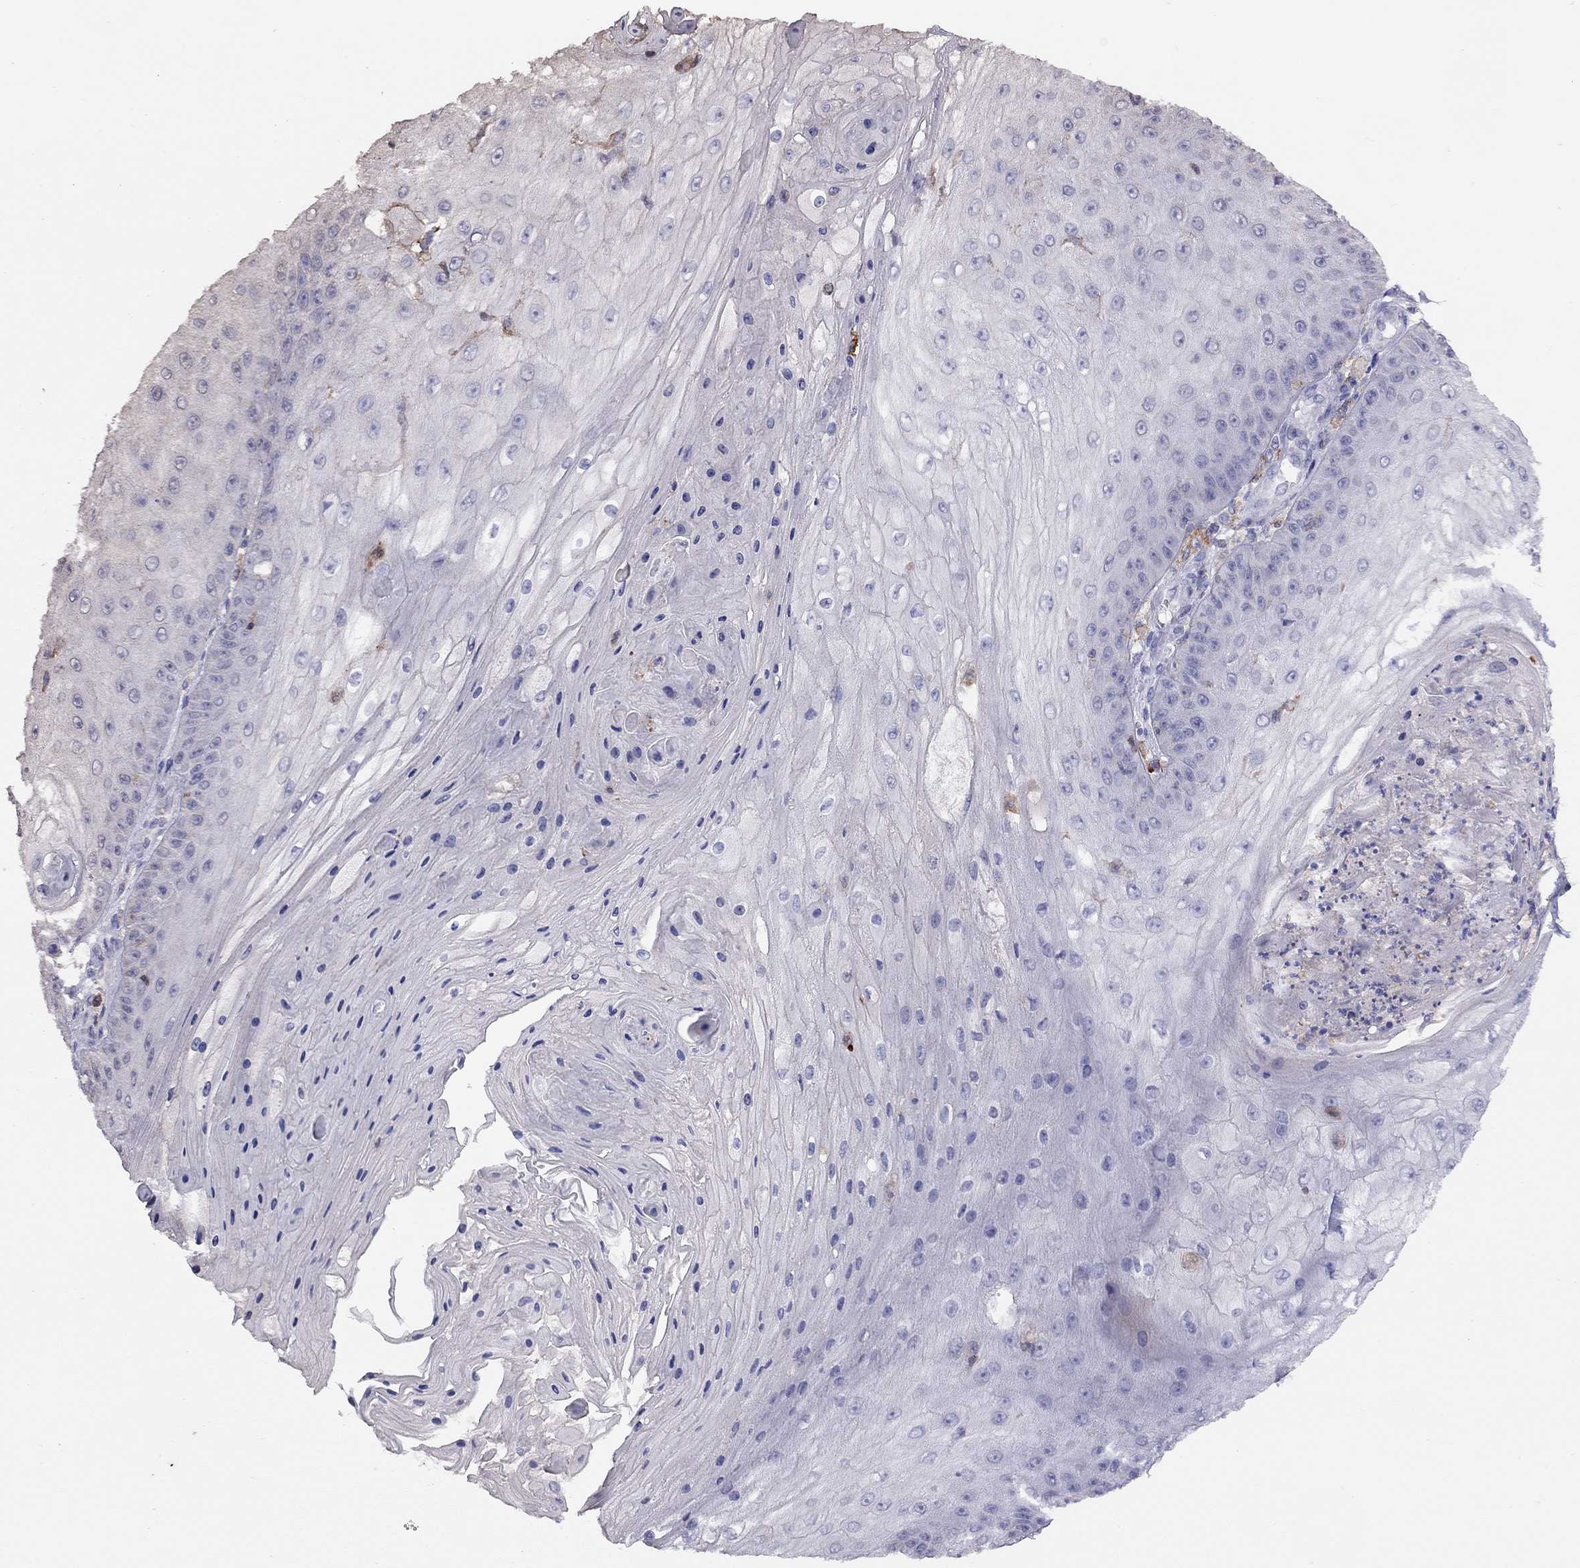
{"staining": {"intensity": "negative", "quantity": "none", "location": "none"}, "tissue": "skin cancer", "cell_type": "Tumor cells", "image_type": "cancer", "snomed": [{"axis": "morphology", "description": "Squamous cell carcinoma, NOS"}, {"axis": "topography", "description": "Skin"}], "caption": "Immunohistochemistry micrograph of neoplastic tissue: human skin squamous cell carcinoma stained with DAB exhibits no significant protein positivity in tumor cells. (Brightfield microscopy of DAB IHC at high magnification).", "gene": "CITED1", "patient": {"sex": "male", "age": 70}}